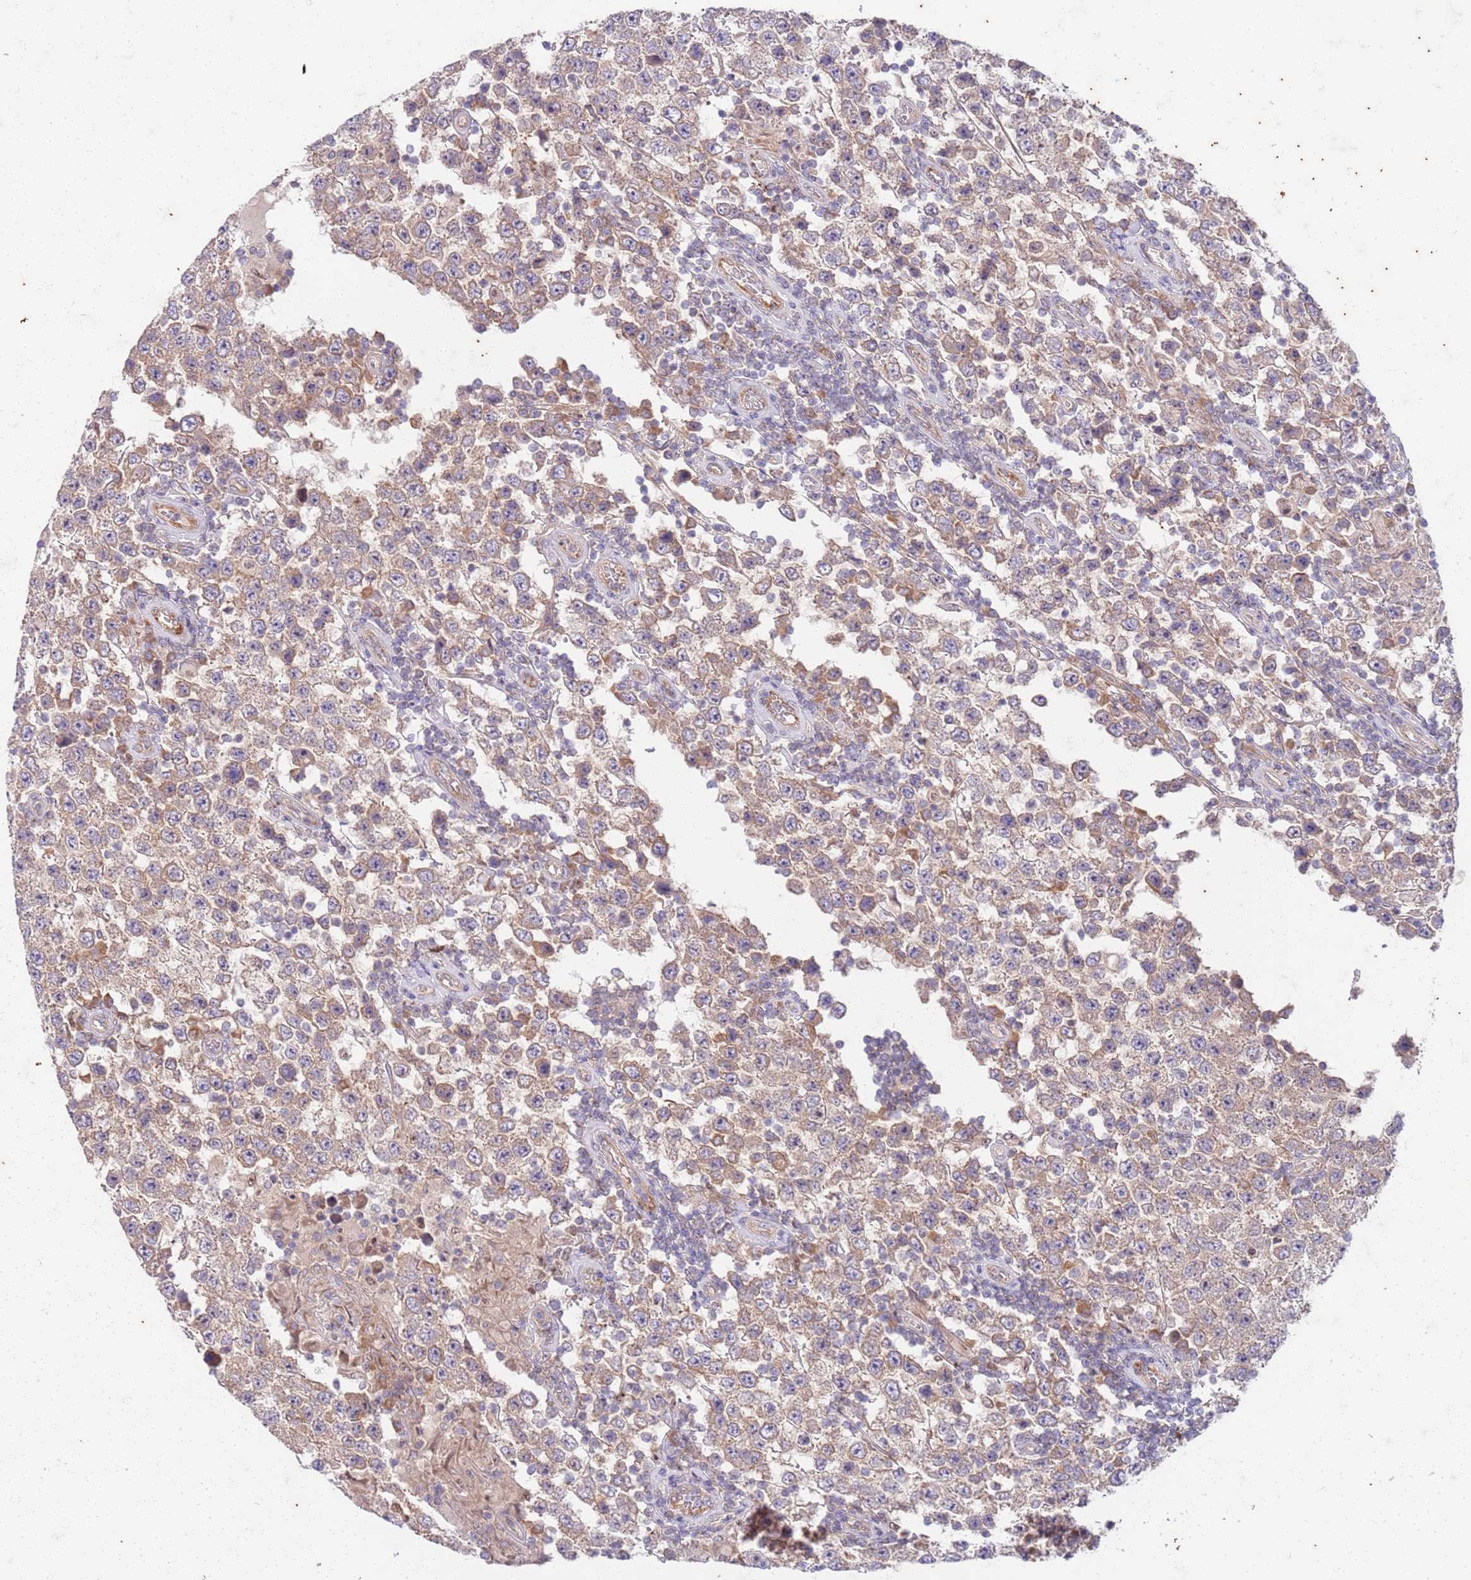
{"staining": {"intensity": "weak", "quantity": "25%-75%", "location": "cytoplasmic/membranous"}, "tissue": "testis cancer", "cell_type": "Tumor cells", "image_type": "cancer", "snomed": [{"axis": "morphology", "description": "Normal tissue, NOS"}, {"axis": "morphology", "description": "Urothelial carcinoma, High grade"}, {"axis": "morphology", "description": "Seminoma, NOS"}, {"axis": "morphology", "description": "Carcinoma, Embryonal, NOS"}, {"axis": "topography", "description": "Urinary bladder"}, {"axis": "topography", "description": "Testis"}], "caption": "Immunohistochemical staining of testis cancer (seminoma) exhibits low levels of weak cytoplasmic/membranous staining in approximately 25%-75% of tumor cells. Using DAB (3,3'-diaminobenzidine) (brown) and hematoxylin (blue) stains, captured at high magnification using brightfield microscopy.", "gene": "OSBP", "patient": {"sex": "male", "age": 41}}